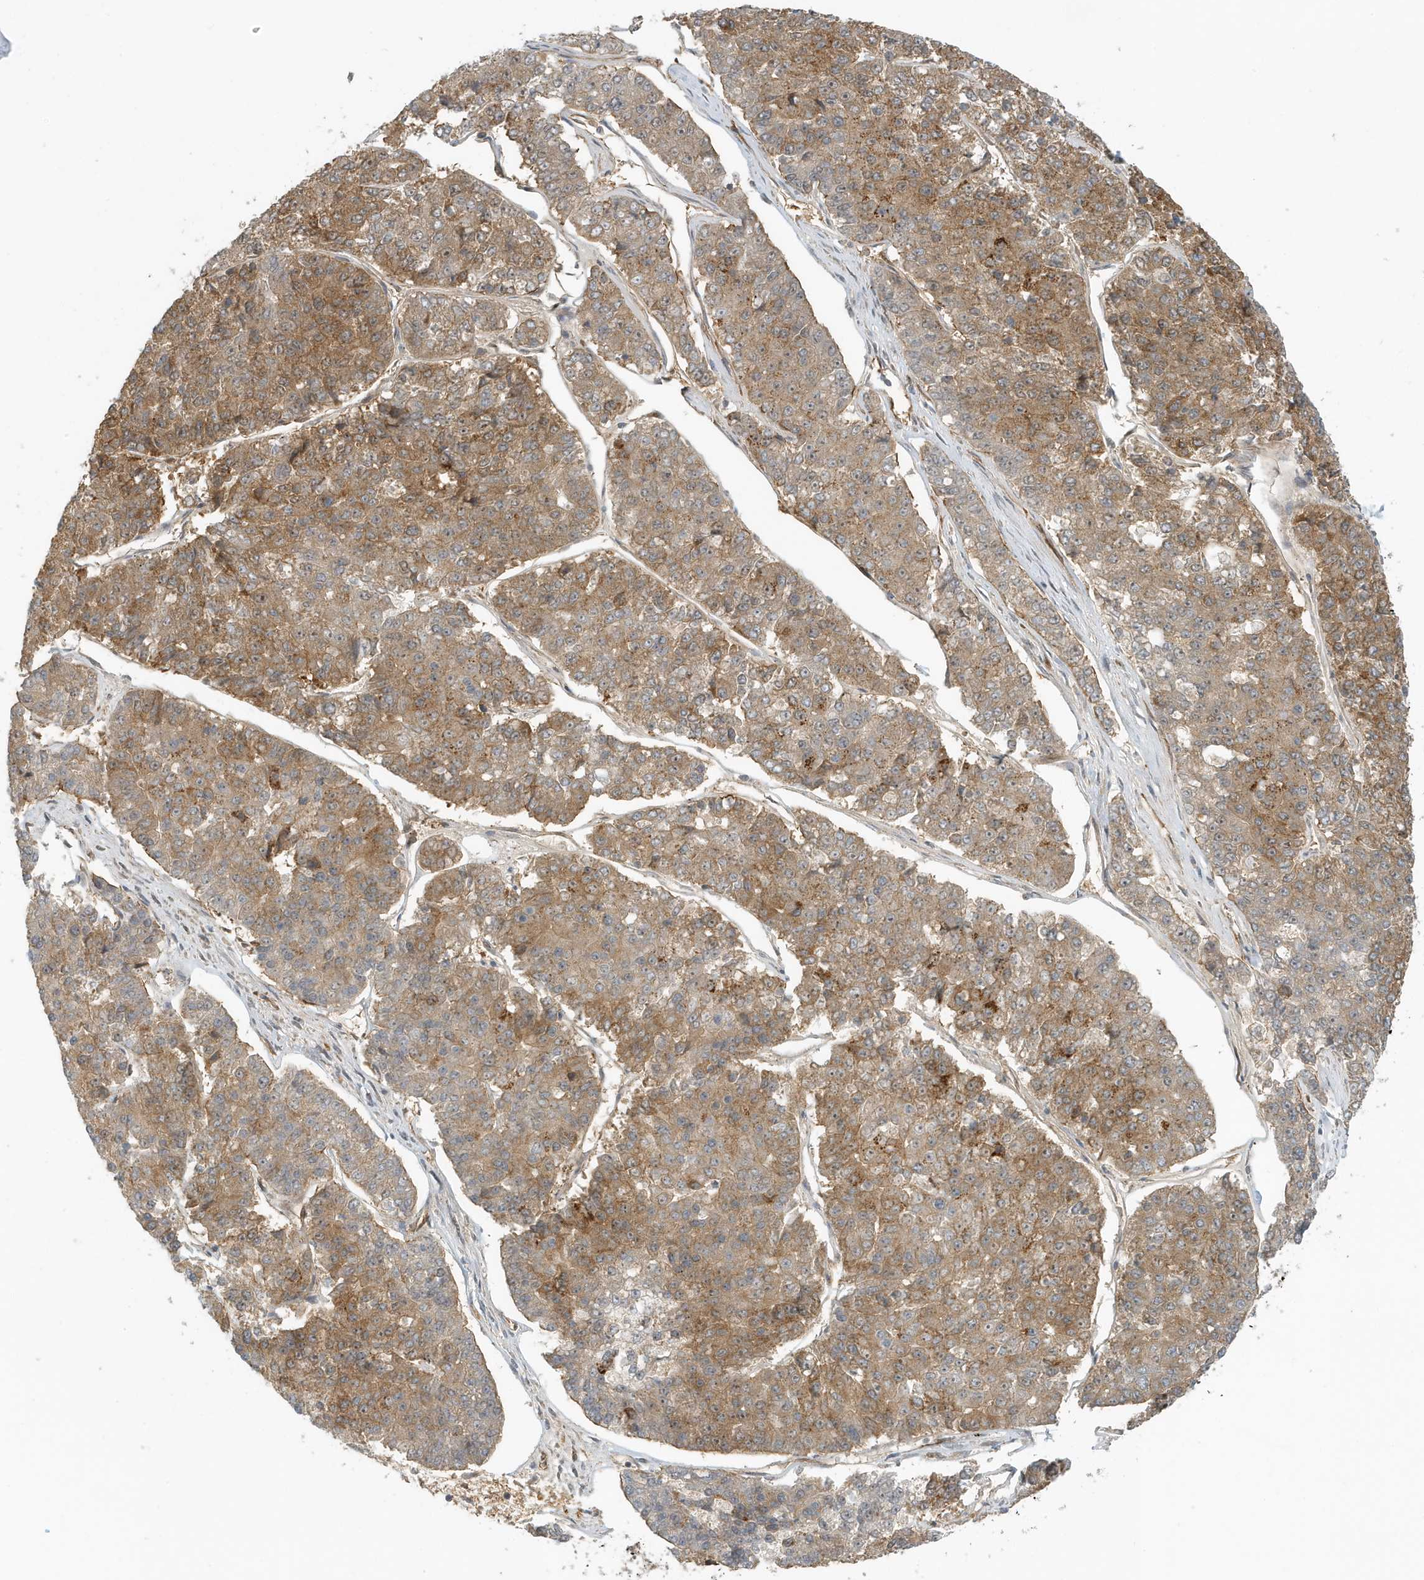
{"staining": {"intensity": "moderate", "quantity": ">75%", "location": "cytoplasmic/membranous"}, "tissue": "pancreatic cancer", "cell_type": "Tumor cells", "image_type": "cancer", "snomed": [{"axis": "morphology", "description": "Adenocarcinoma, NOS"}, {"axis": "topography", "description": "Pancreas"}], "caption": "Immunohistochemical staining of human pancreatic adenocarcinoma reveals moderate cytoplasmic/membranous protein staining in approximately >75% of tumor cells.", "gene": "FYCO1", "patient": {"sex": "male", "age": 50}}